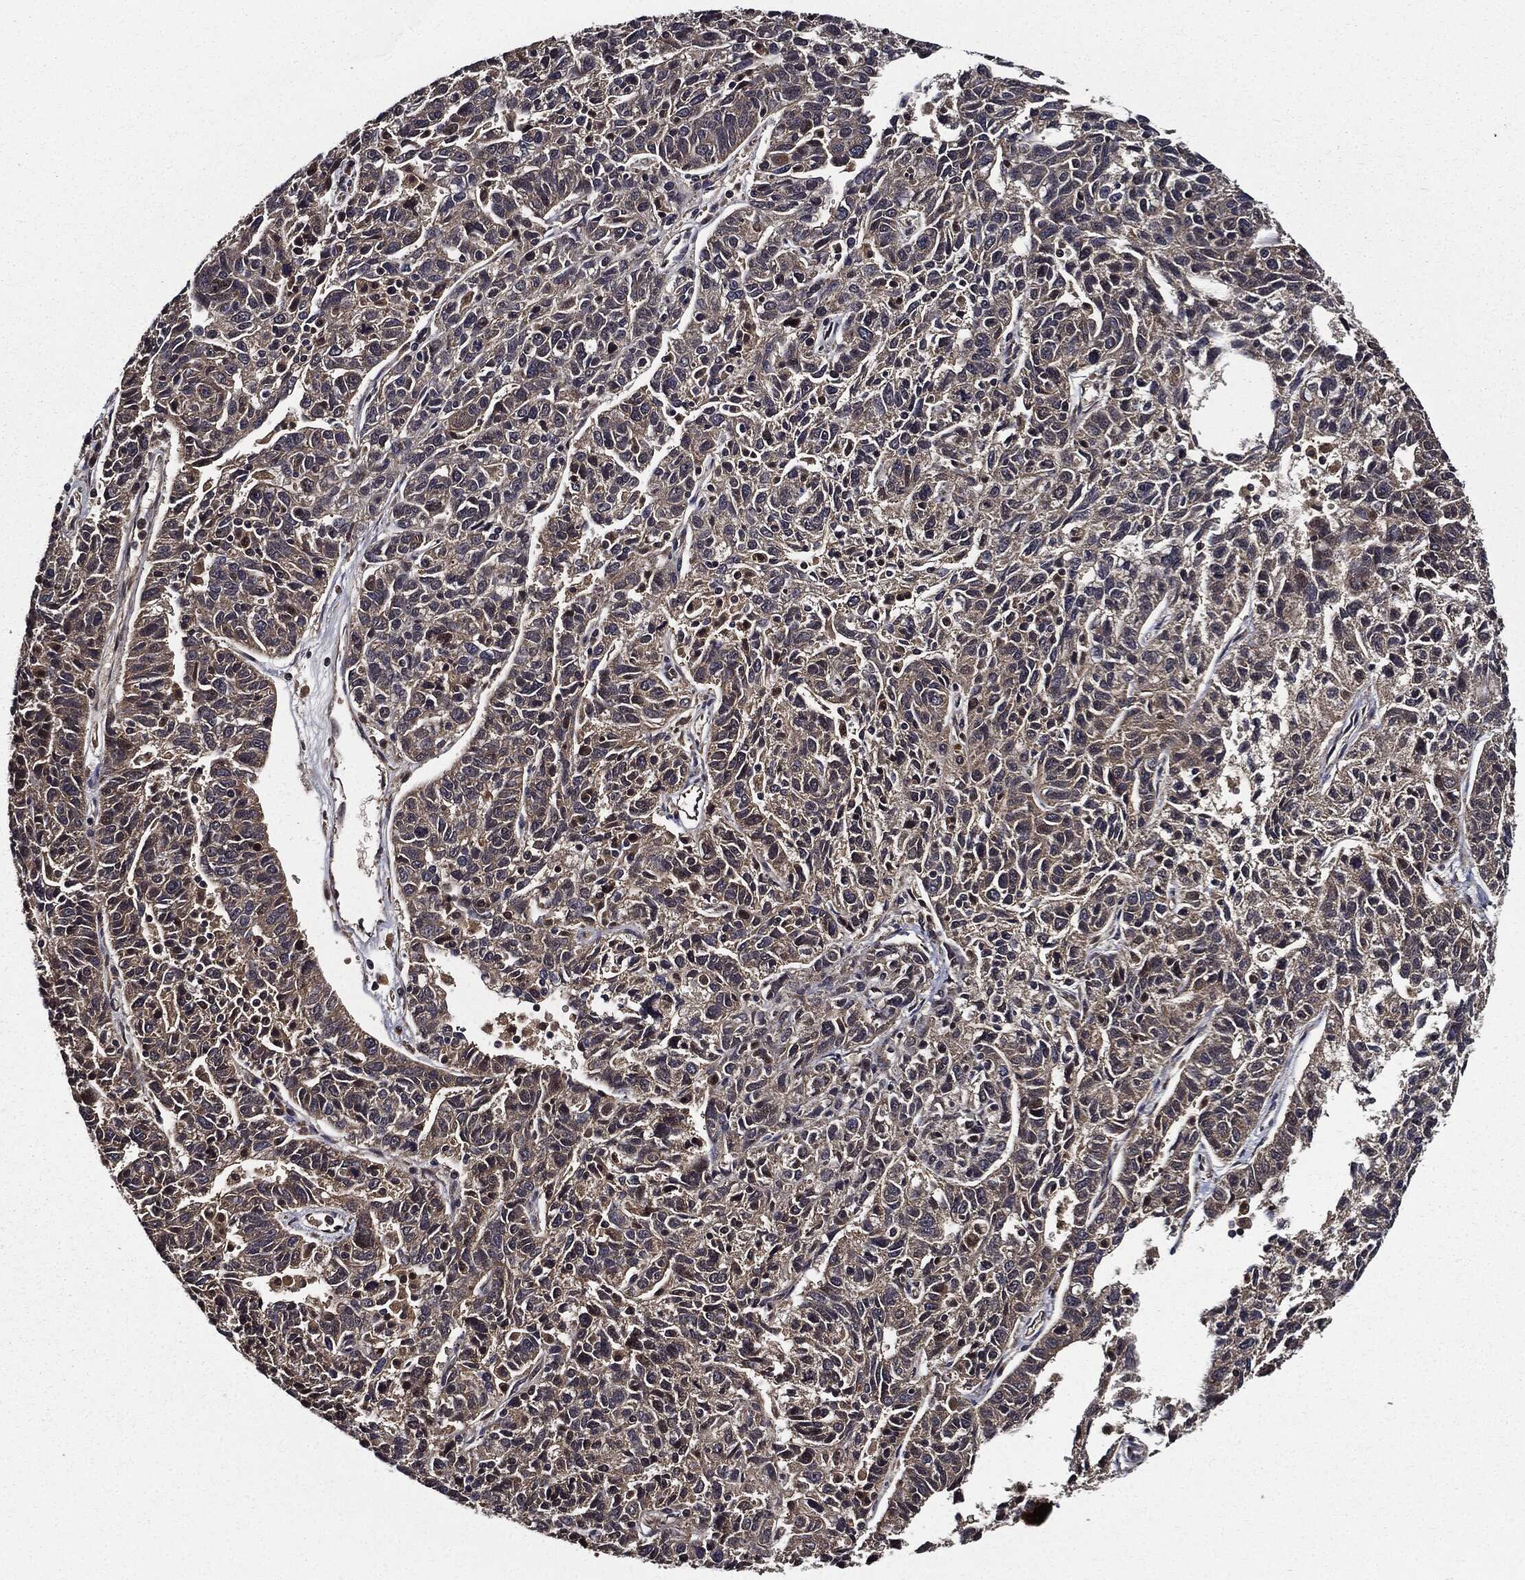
{"staining": {"intensity": "weak", "quantity": "25%-75%", "location": "cytoplasmic/membranous"}, "tissue": "ovarian cancer", "cell_type": "Tumor cells", "image_type": "cancer", "snomed": [{"axis": "morphology", "description": "Cystadenocarcinoma, serous, NOS"}, {"axis": "topography", "description": "Ovary"}], "caption": "Human ovarian cancer stained for a protein (brown) displays weak cytoplasmic/membranous positive positivity in about 25%-75% of tumor cells.", "gene": "HTT", "patient": {"sex": "female", "age": 71}}